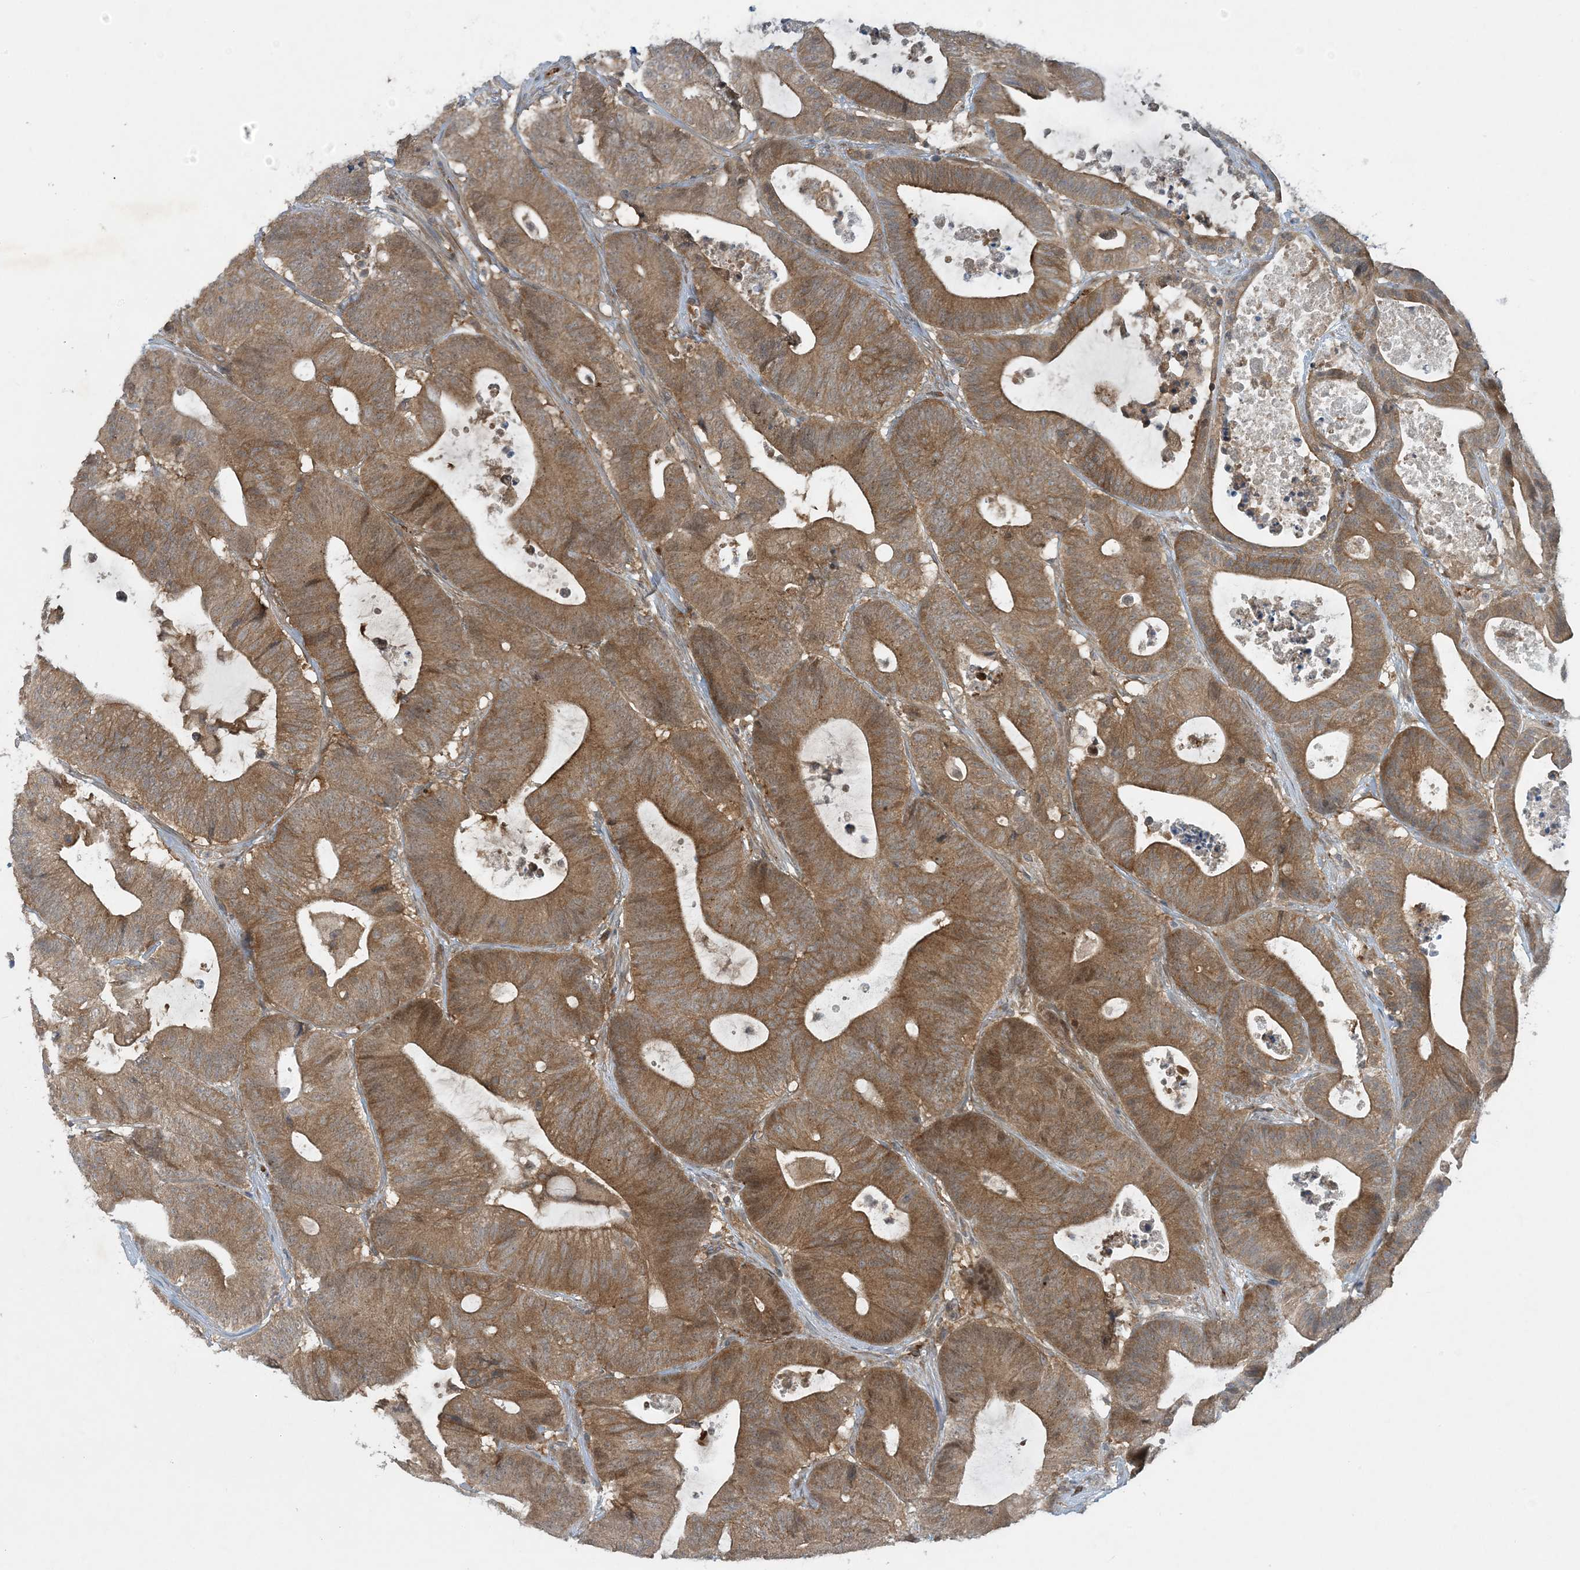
{"staining": {"intensity": "moderate", "quantity": ">75%", "location": "cytoplasmic/membranous"}, "tissue": "colorectal cancer", "cell_type": "Tumor cells", "image_type": "cancer", "snomed": [{"axis": "morphology", "description": "Adenocarcinoma, NOS"}, {"axis": "topography", "description": "Colon"}], "caption": "Human colorectal cancer stained with a brown dye exhibits moderate cytoplasmic/membranous positive expression in about >75% of tumor cells.", "gene": "STAM2", "patient": {"sex": "female", "age": 84}}